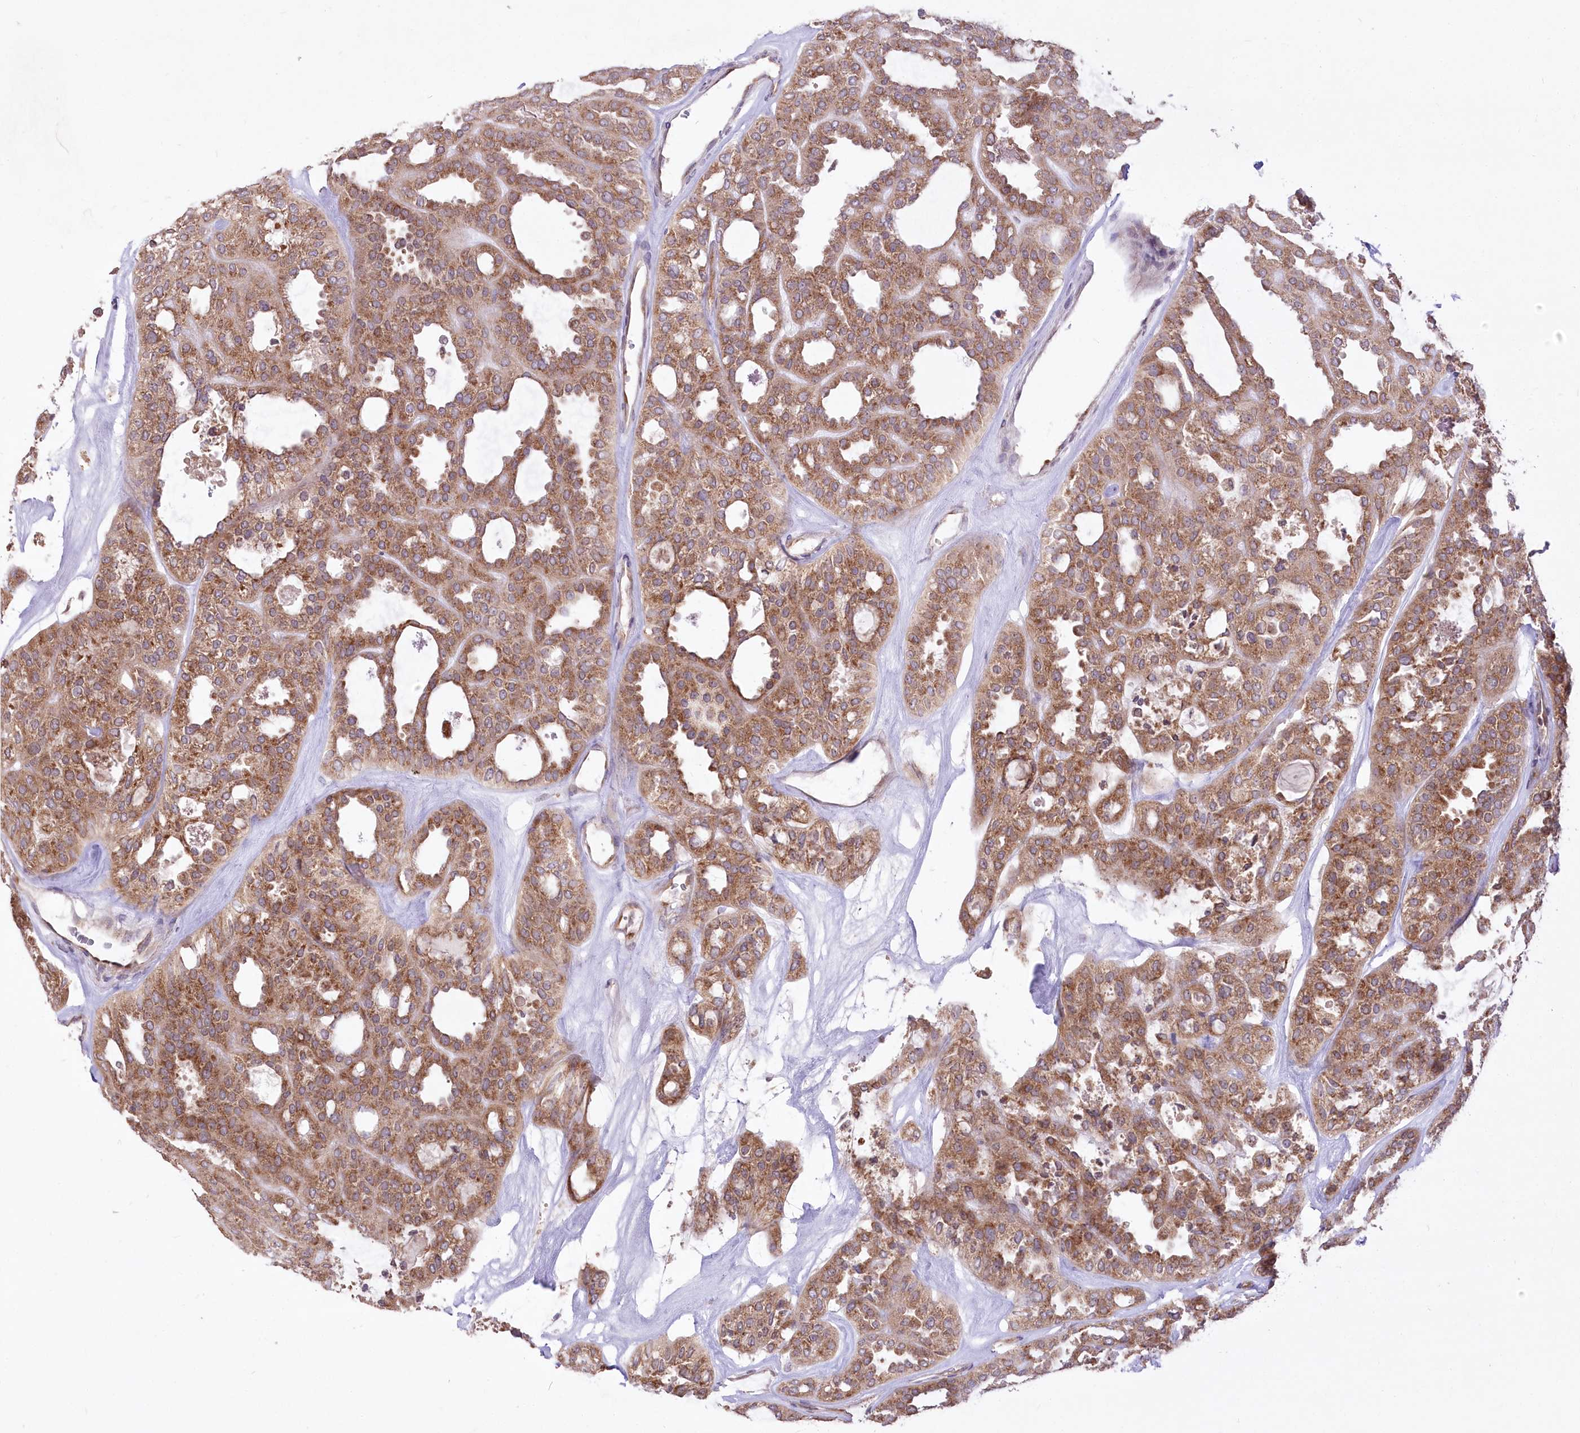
{"staining": {"intensity": "moderate", "quantity": ">75%", "location": "cytoplasmic/membranous"}, "tissue": "thyroid cancer", "cell_type": "Tumor cells", "image_type": "cancer", "snomed": [{"axis": "morphology", "description": "Follicular adenoma carcinoma, NOS"}, {"axis": "topography", "description": "Thyroid gland"}], "caption": "Tumor cells show medium levels of moderate cytoplasmic/membranous expression in approximately >75% of cells in follicular adenoma carcinoma (thyroid). The protein of interest is stained brown, and the nuclei are stained in blue (DAB IHC with brightfield microscopy, high magnification).", "gene": "STT3B", "patient": {"sex": "male", "age": 75}}